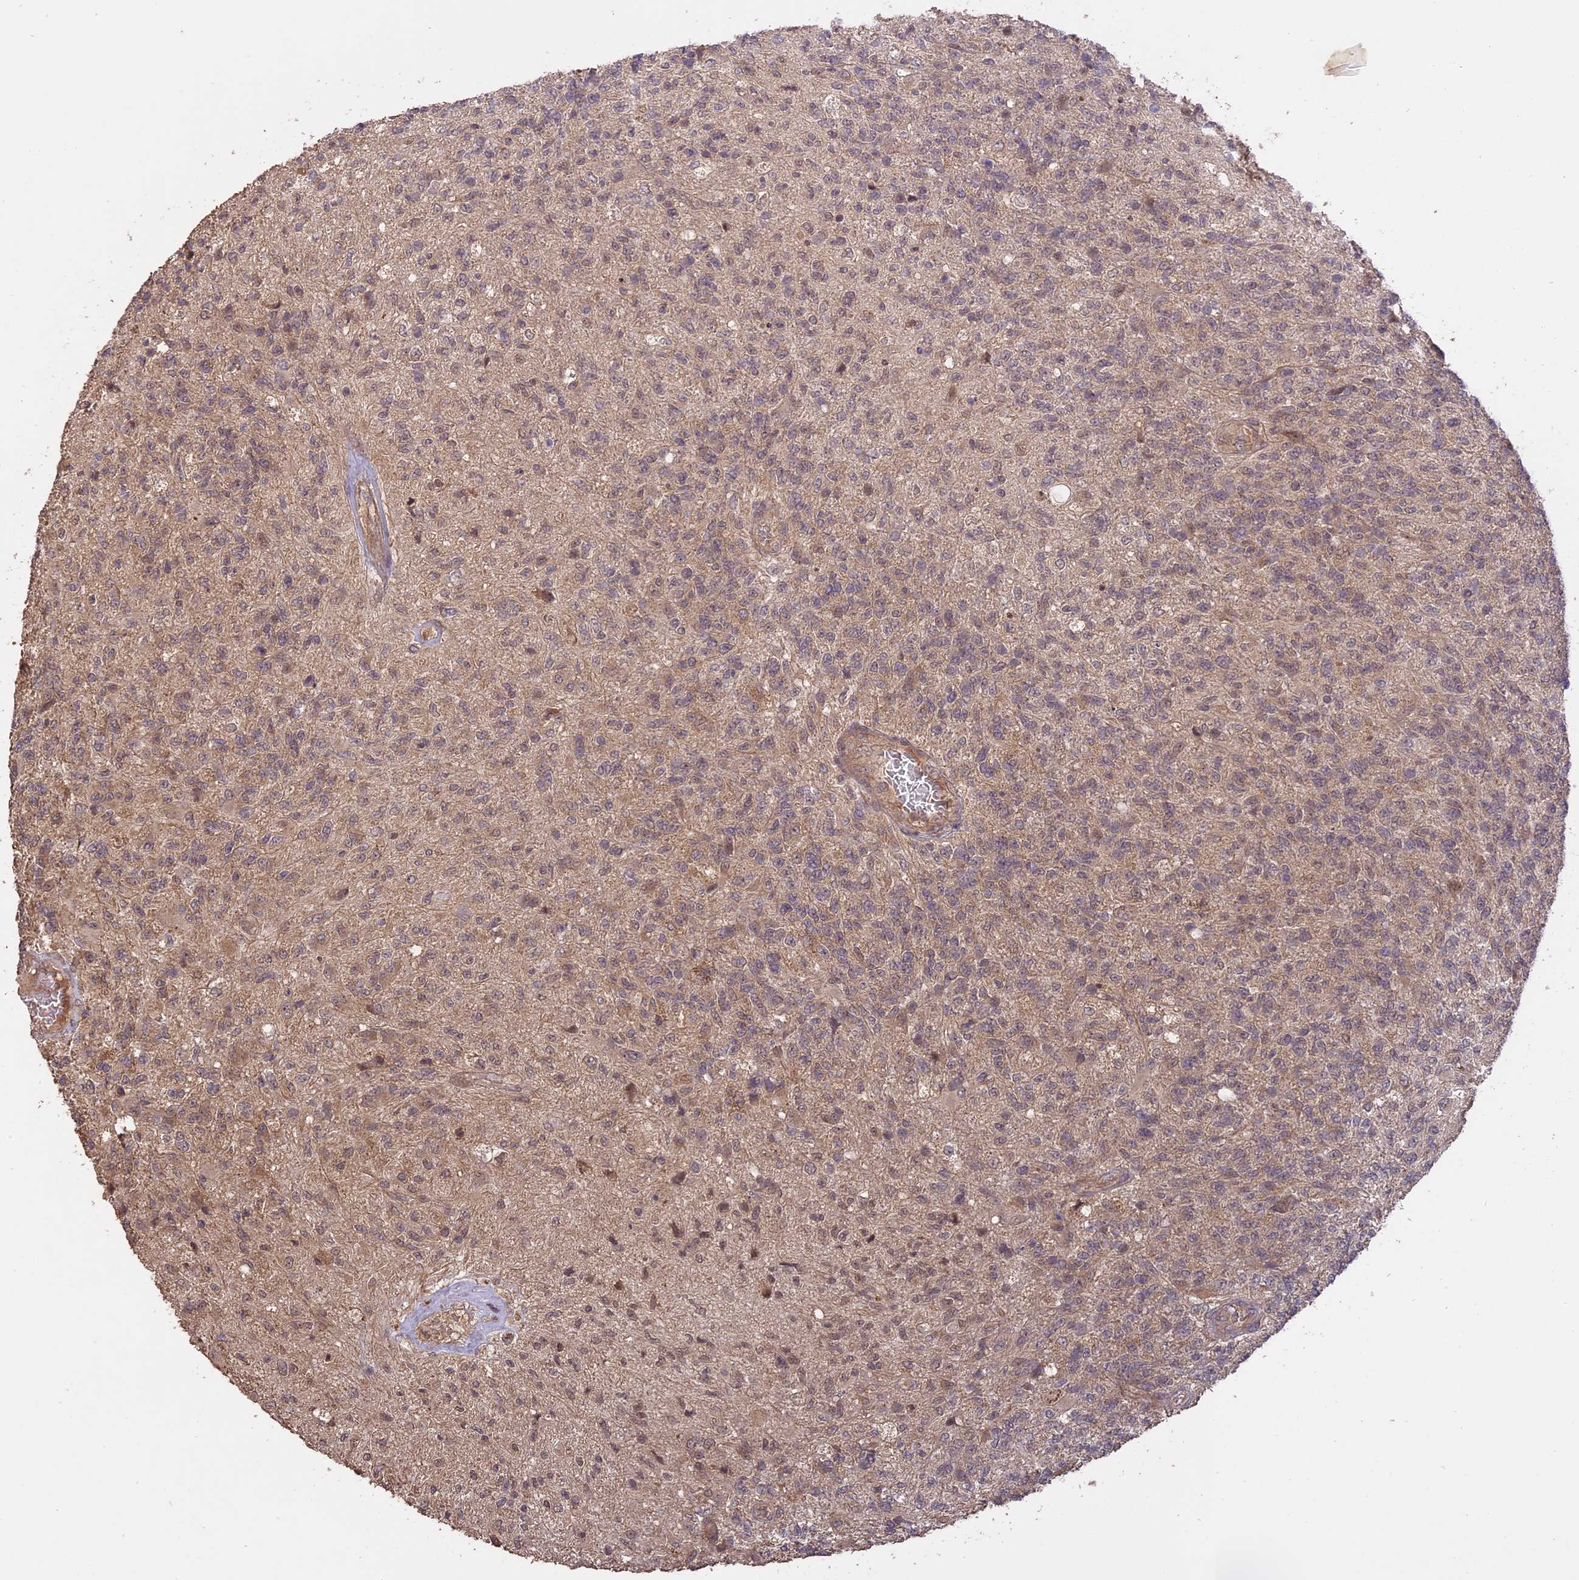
{"staining": {"intensity": "weak", "quantity": "25%-75%", "location": "cytoplasmic/membranous"}, "tissue": "glioma", "cell_type": "Tumor cells", "image_type": "cancer", "snomed": [{"axis": "morphology", "description": "Glioma, malignant, High grade"}, {"axis": "topography", "description": "Brain"}], "caption": "Human glioma stained with a brown dye shows weak cytoplasmic/membranous positive positivity in about 25%-75% of tumor cells.", "gene": "TIGD7", "patient": {"sex": "male", "age": 56}}